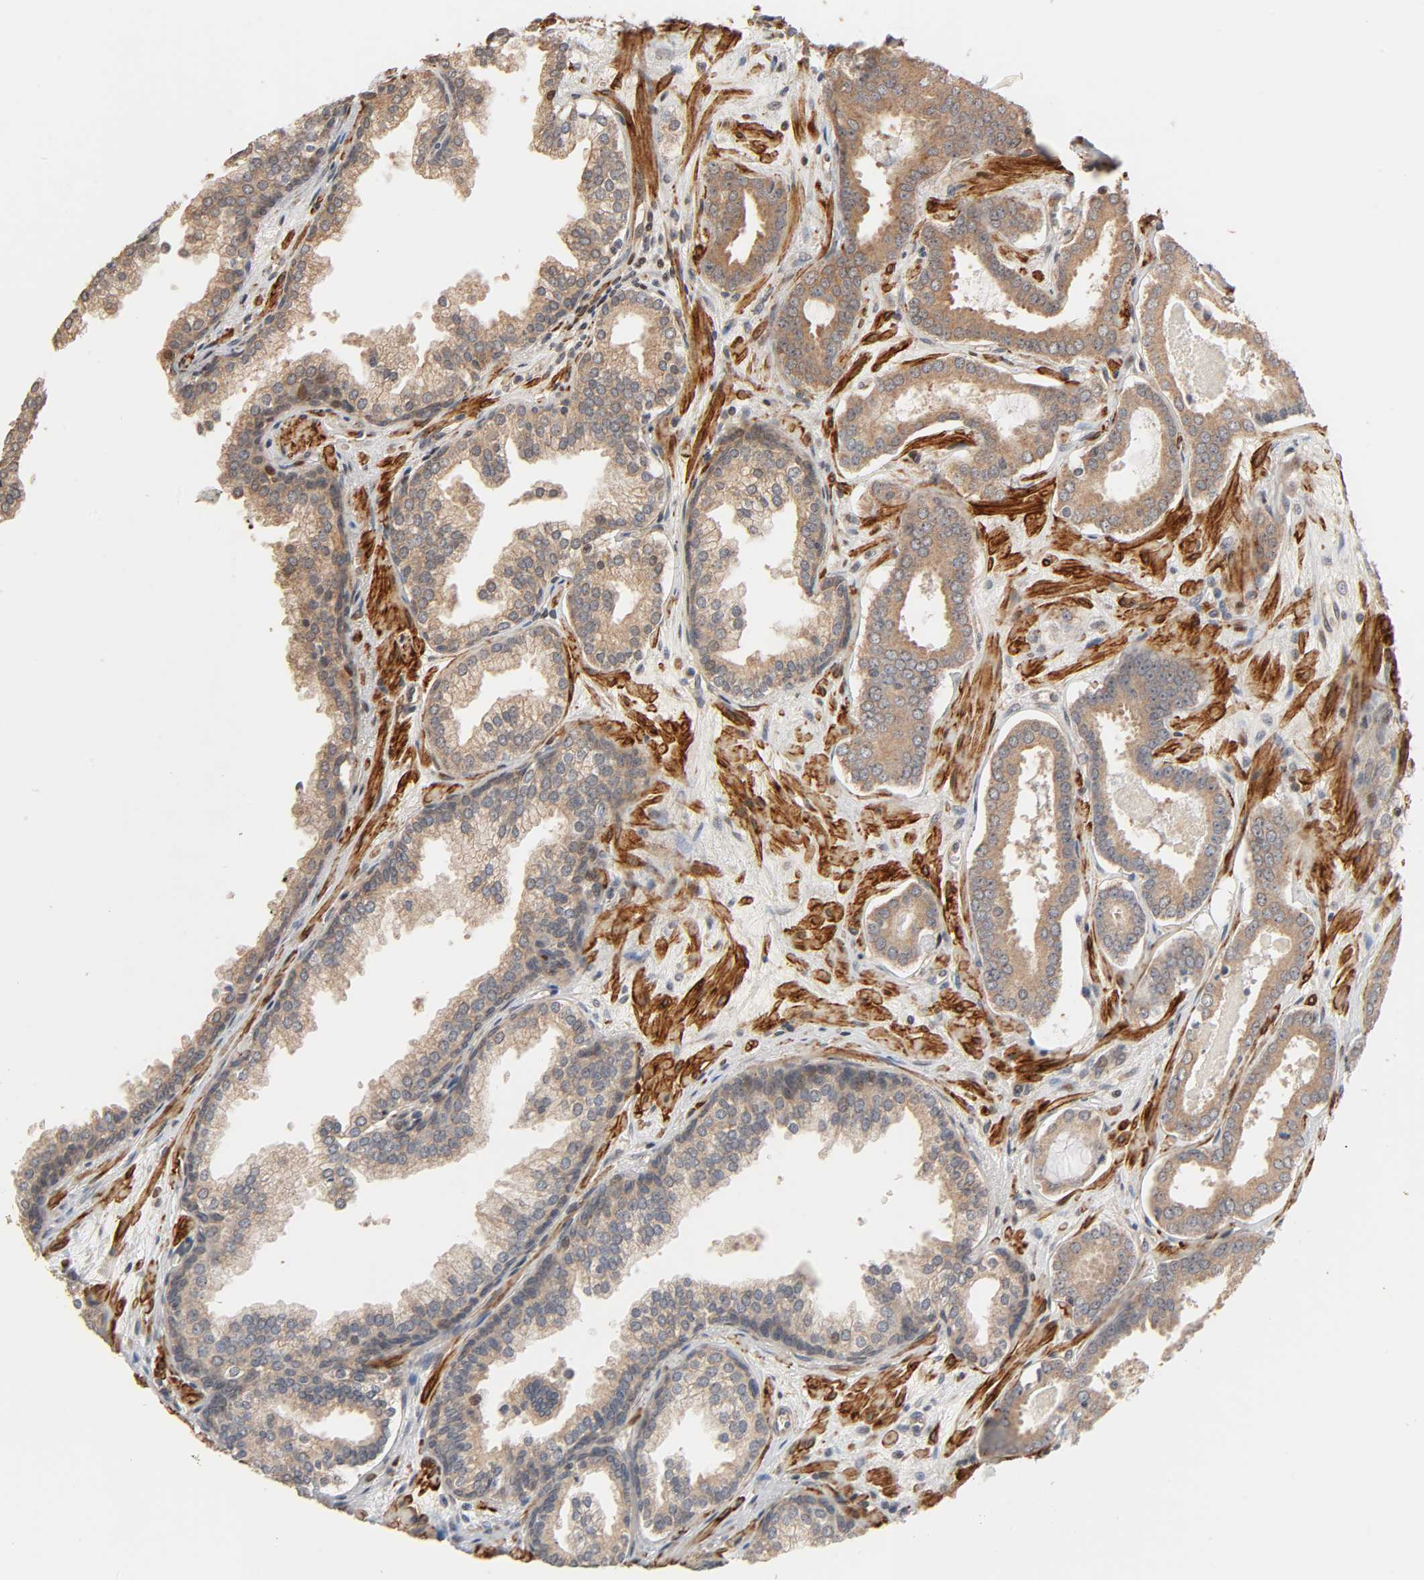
{"staining": {"intensity": "moderate", "quantity": ">75%", "location": "cytoplasmic/membranous"}, "tissue": "prostate cancer", "cell_type": "Tumor cells", "image_type": "cancer", "snomed": [{"axis": "morphology", "description": "Adenocarcinoma, Low grade"}, {"axis": "topography", "description": "Prostate"}], "caption": "About >75% of tumor cells in human prostate adenocarcinoma (low-grade) display moderate cytoplasmic/membranous protein expression as visualized by brown immunohistochemical staining.", "gene": "NEMF", "patient": {"sex": "male", "age": 57}}